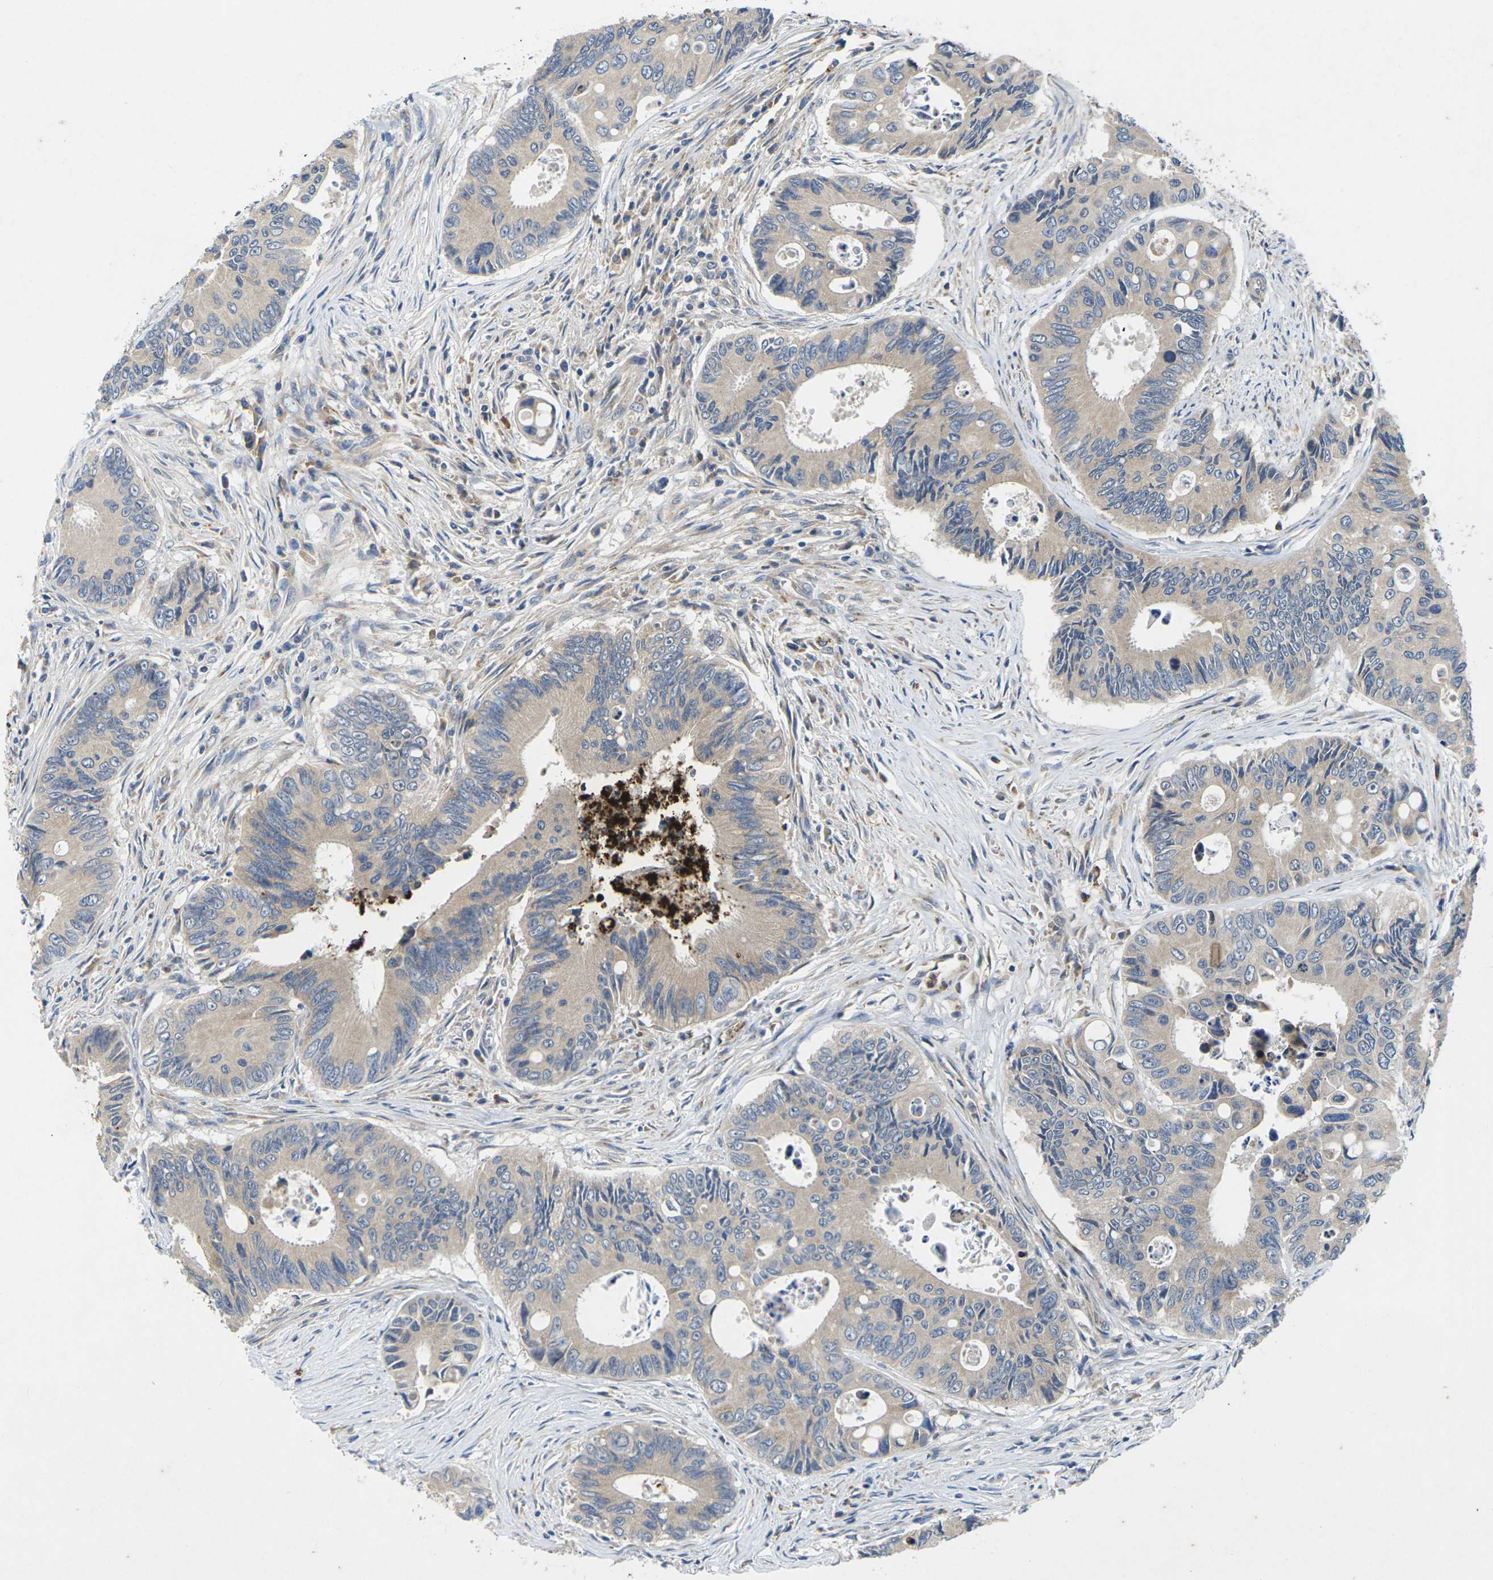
{"staining": {"intensity": "weak", "quantity": ">75%", "location": "cytoplasmic/membranous"}, "tissue": "colorectal cancer", "cell_type": "Tumor cells", "image_type": "cancer", "snomed": [{"axis": "morphology", "description": "Inflammation, NOS"}, {"axis": "morphology", "description": "Adenocarcinoma, NOS"}, {"axis": "topography", "description": "Colon"}], "caption": "DAB immunohistochemical staining of adenocarcinoma (colorectal) demonstrates weak cytoplasmic/membranous protein positivity in about >75% of tumor cells.", "gene": "KIF1B", "patient": {"sex": "male", "age": 72}}